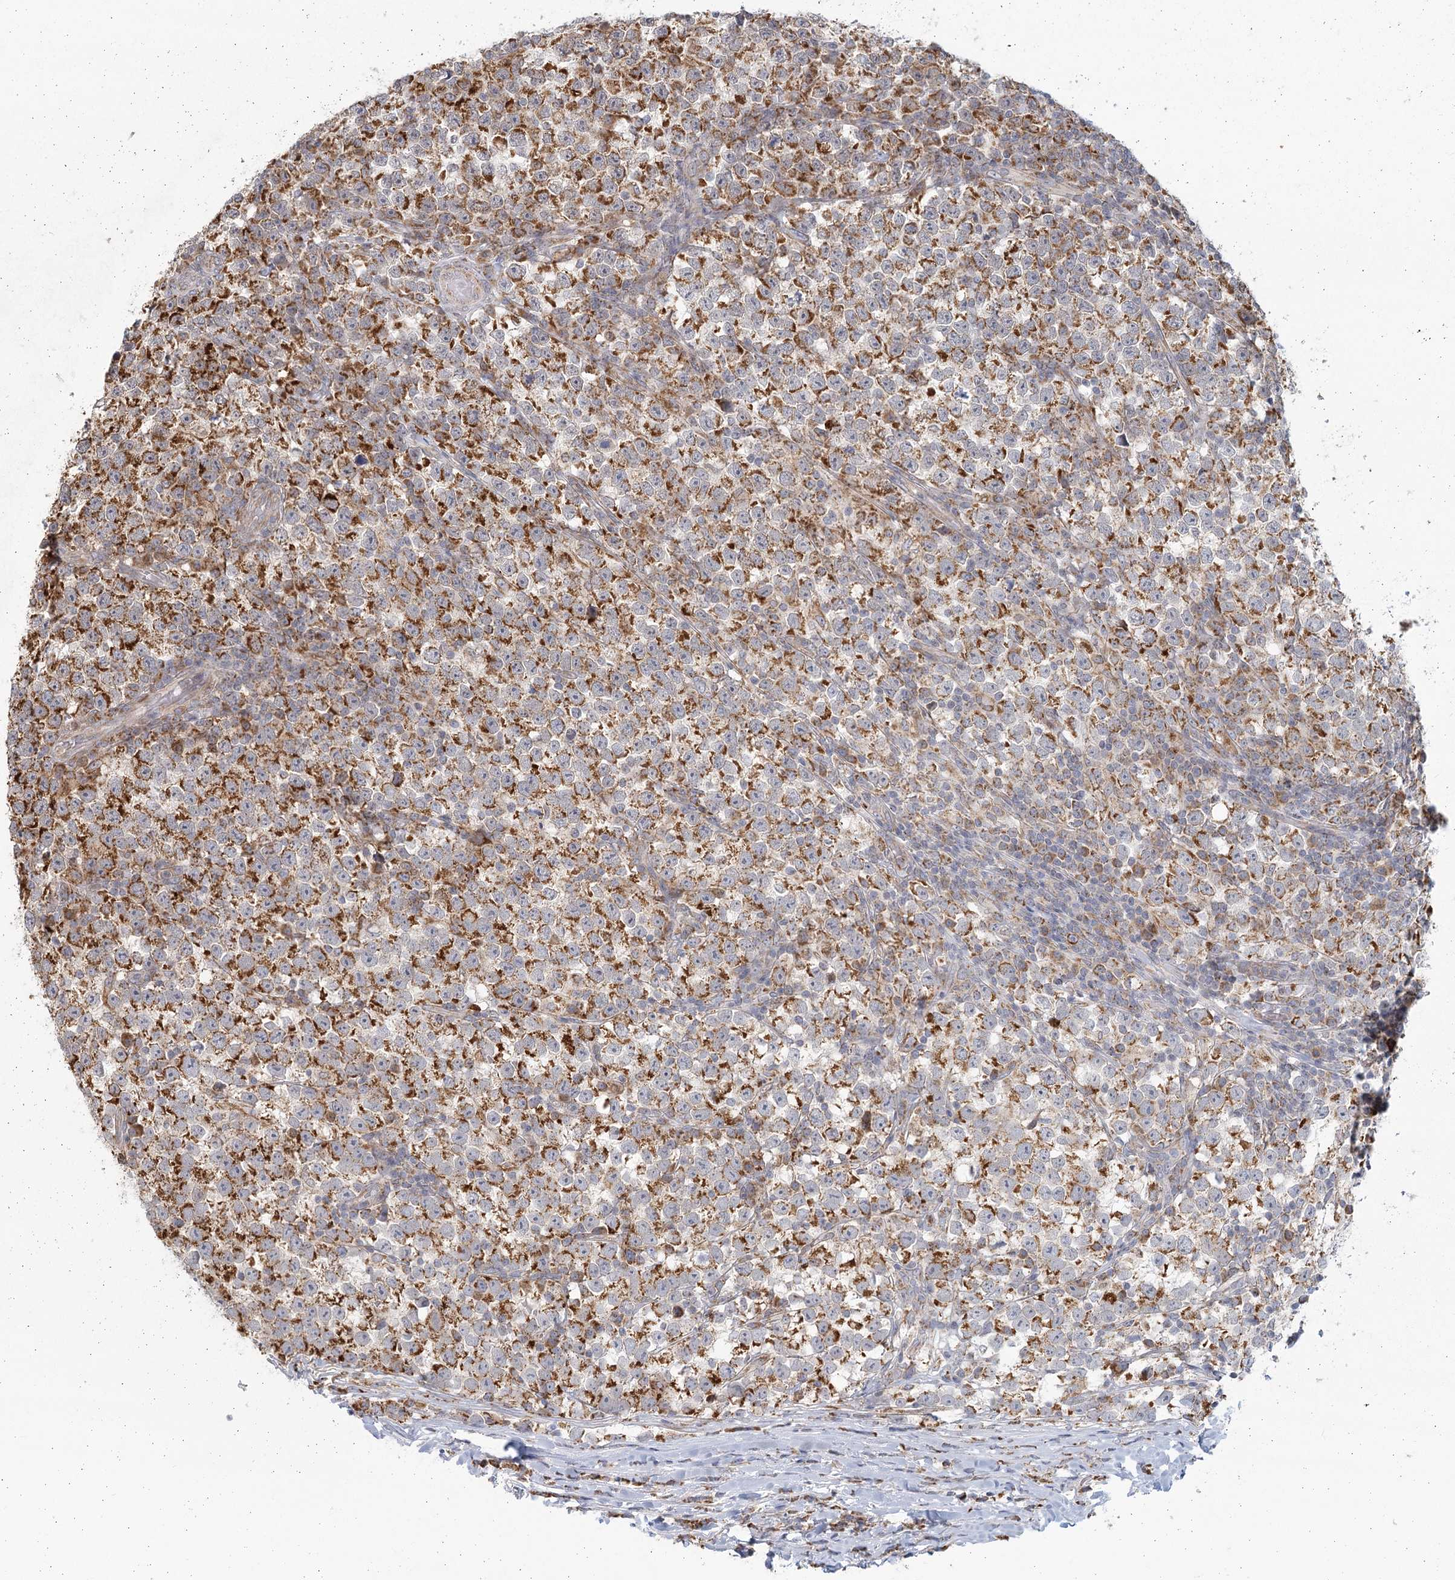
{"staining": {"intensity": "moderate", "quantity": ">75%", "location": "cytoplasmic/membranous"}, "tissue": "testis cancer", "cell_type": "Tumor cells", "image_type": "cancer", "snomed": [{"axis": "morphology", "description": "Normal tissue, NOS"}, {"axis": "morphology", "description": "Seminoma, NOS"}, {"axis": "topography", "description": "Testis"}], "caption": "About >75% of tumor cells in human seminoma (testis) reveal moderate cytoplasmic/membranous protein positivity as visualized by brown immunohistochemical staining.", "gene": "LACTB", "patient": {"sex": "male", "age": 43}}